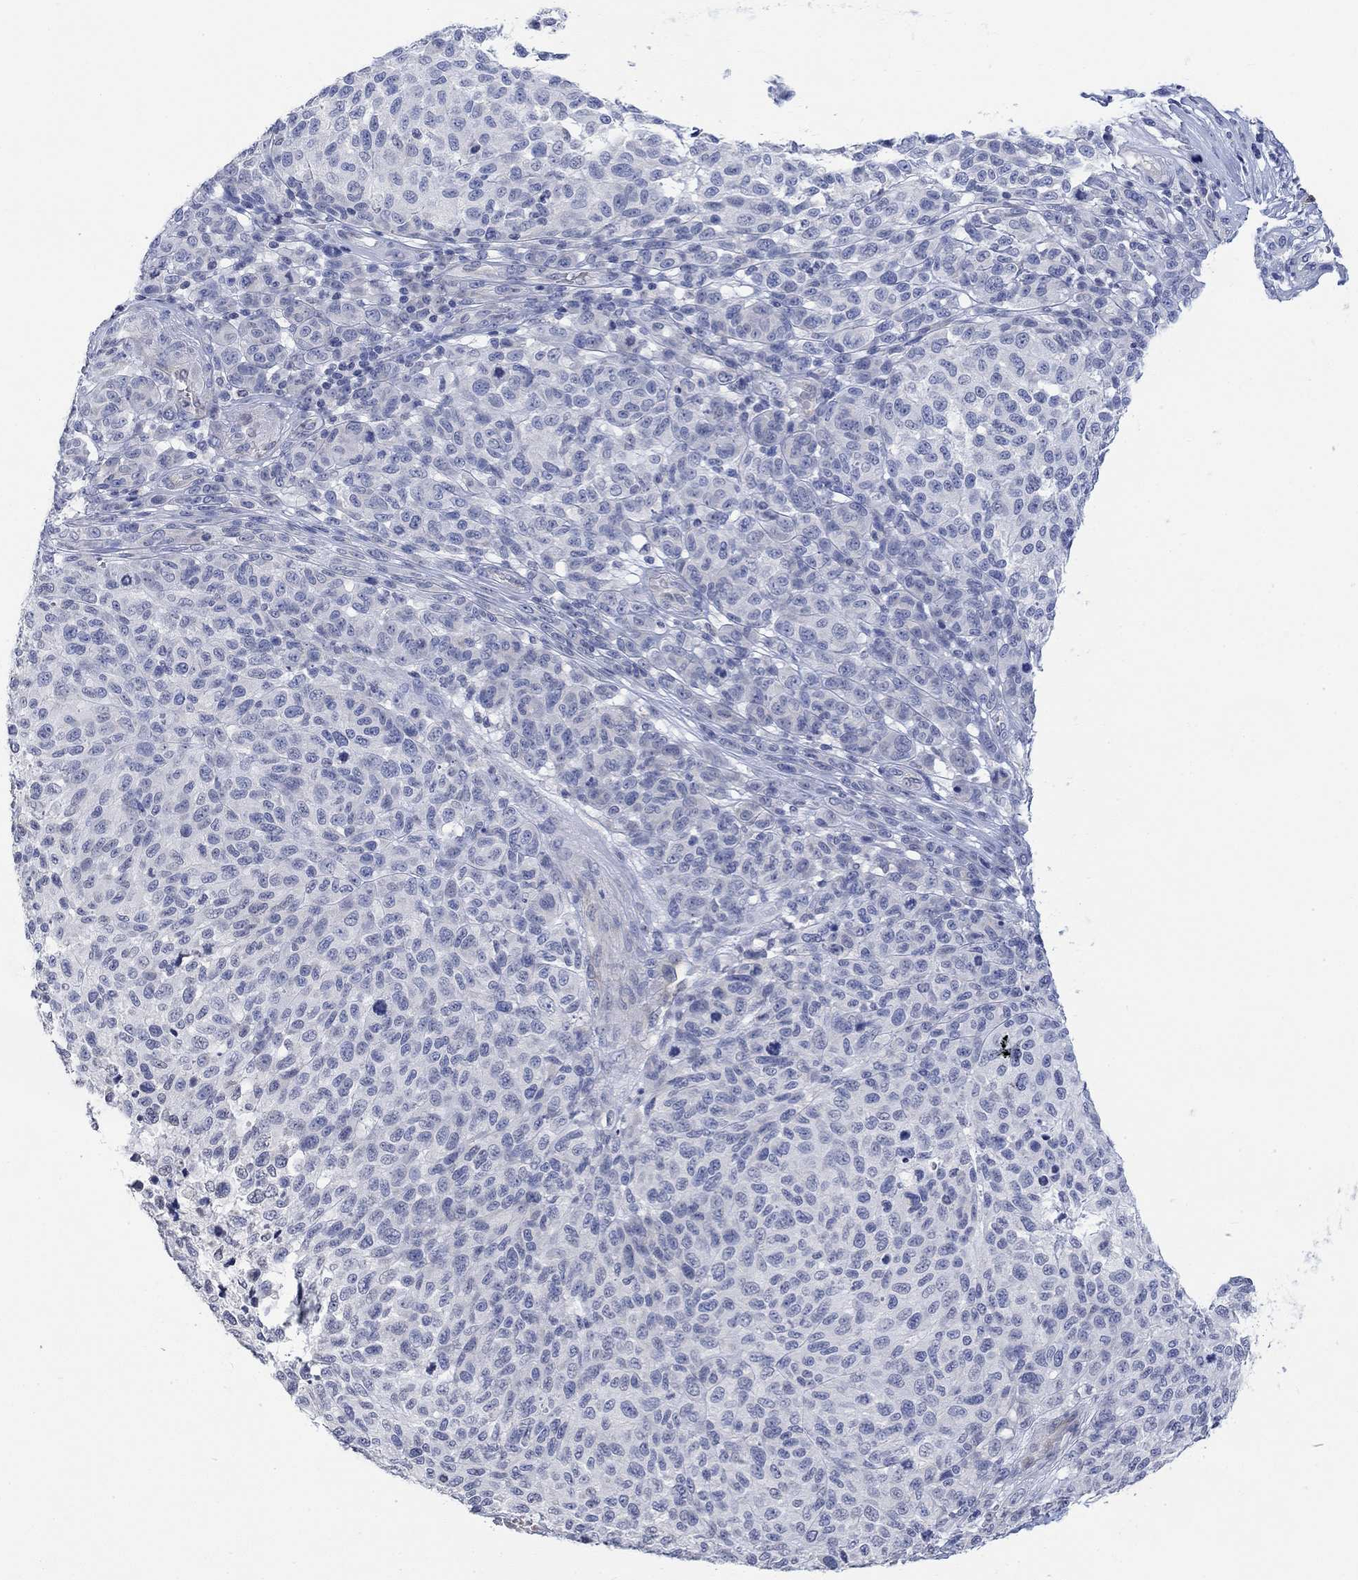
{"staining": {"intensity": "negative", "quantity": "none", "location": "none"}, "tissue": "melanoma", "cell_type": "Tumor cells", "image_type": "cancer", "snomed": [{"axis": "morphology", "description": "Malignant melanoma, NOS"}, {"axis": "topography", "description": "Skin"}], "caption": "This is a histopathology image of IHC staining of malignant melanoma, which shows no staining in tumor cells. (IHC, brightfield microscopy, high magnification).", "gene": "TMEM255A", "patient": {"sex": "male", "age": 59}}